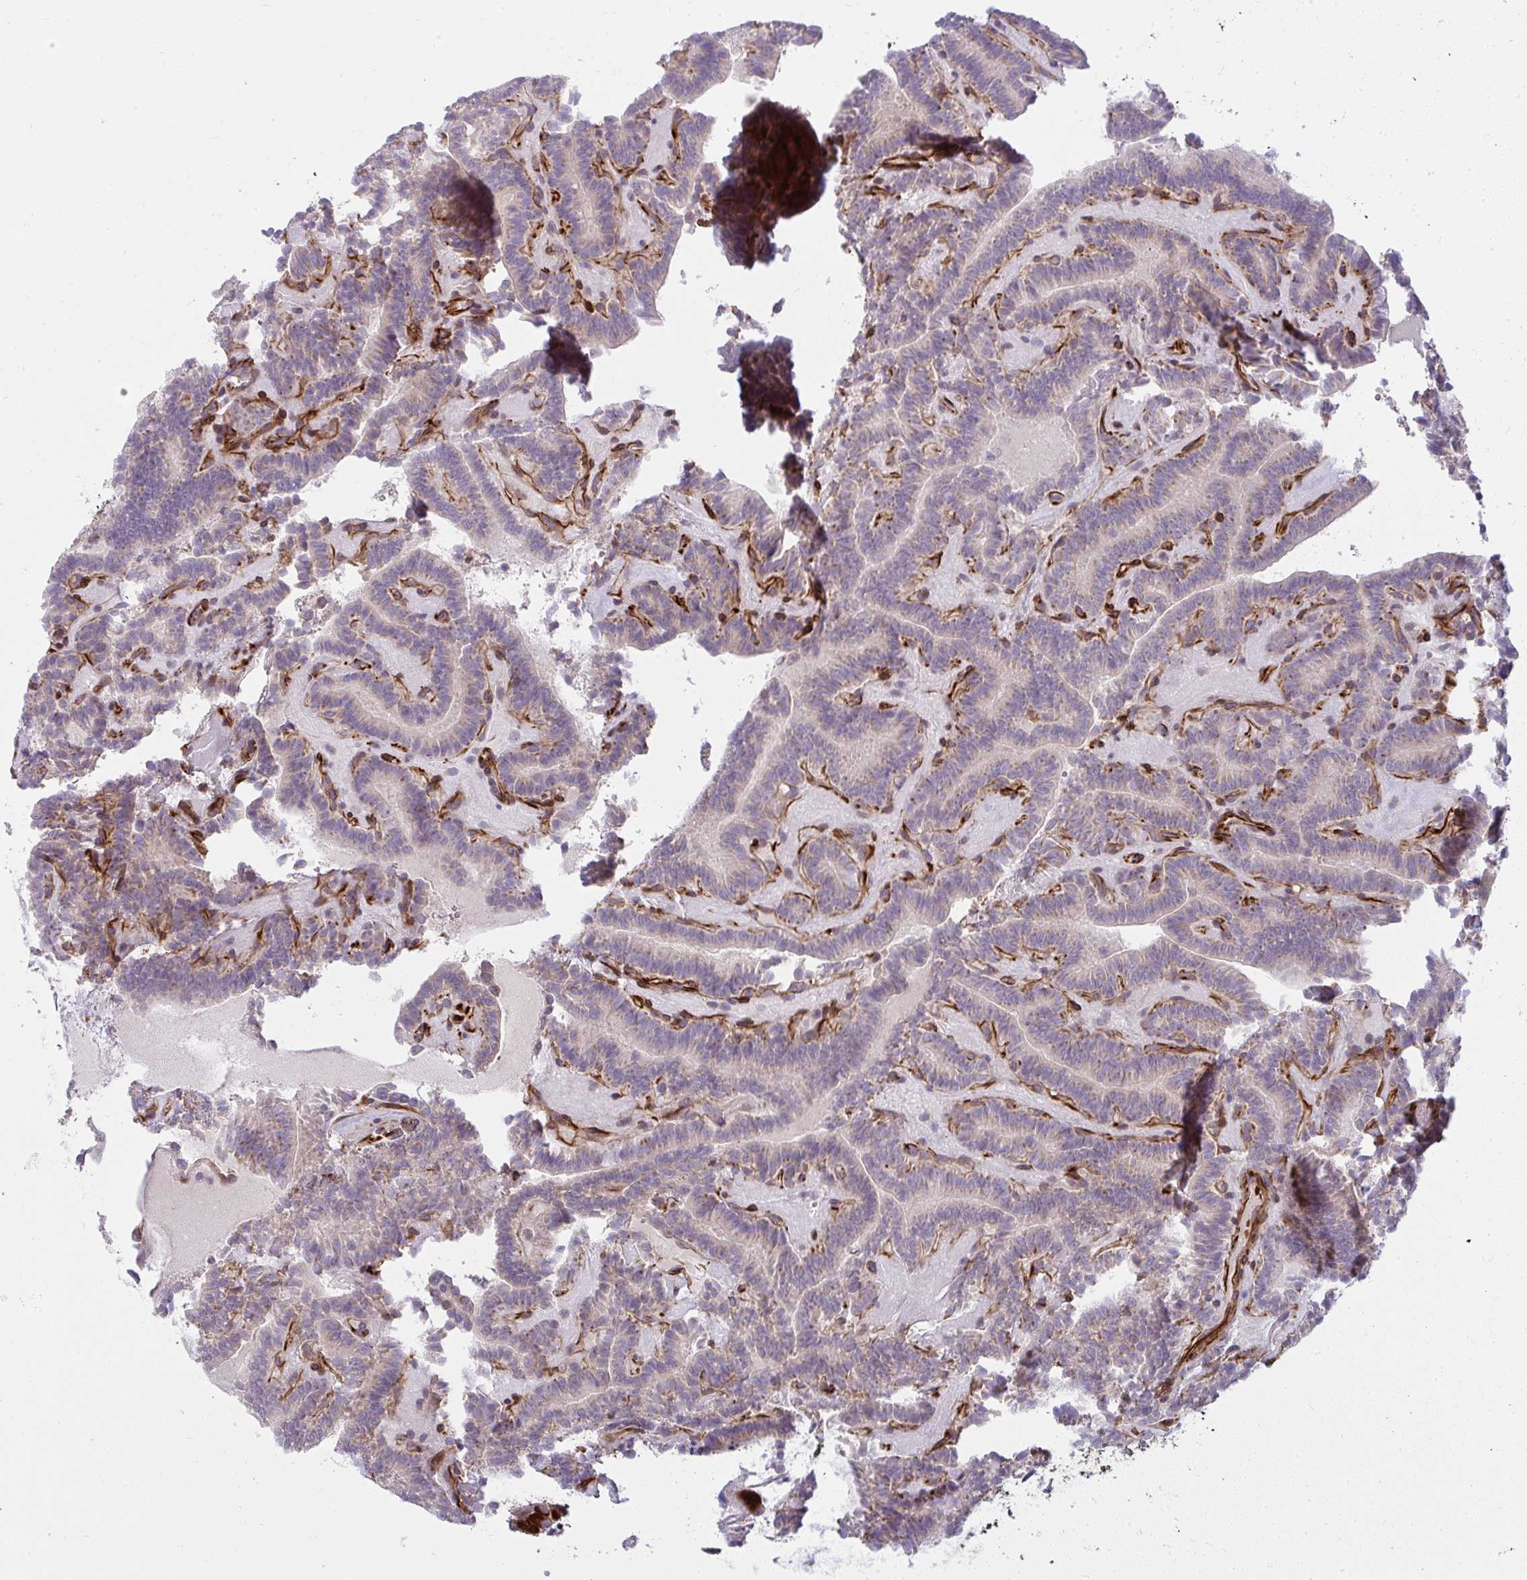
{"staining": {"intensity": "weak", "quantity": "25%-75%", "location": "cytoplasmic/membranous"}, "tissue": "thyroid cancer", "cell_type": "Tumor cells", "image_type": "cancer", "snomed": [{"axis": "morphology", "description": "Papillary adenocarcinoma, NOS"}, {"axis": "topography", "description": "Thyroid gland"}], "caption": "Papillary adenocarcinoma (thyroid) stained with DAB (3,3'-diaminobenzidine) immunohistochemistry (IHC) shows low levels of weak cytoplasmic/membranous positivity in about 25%-75% of tumor cells.", "gene": "IFIT3", "patient": {"sex": "female", "age": 21}}